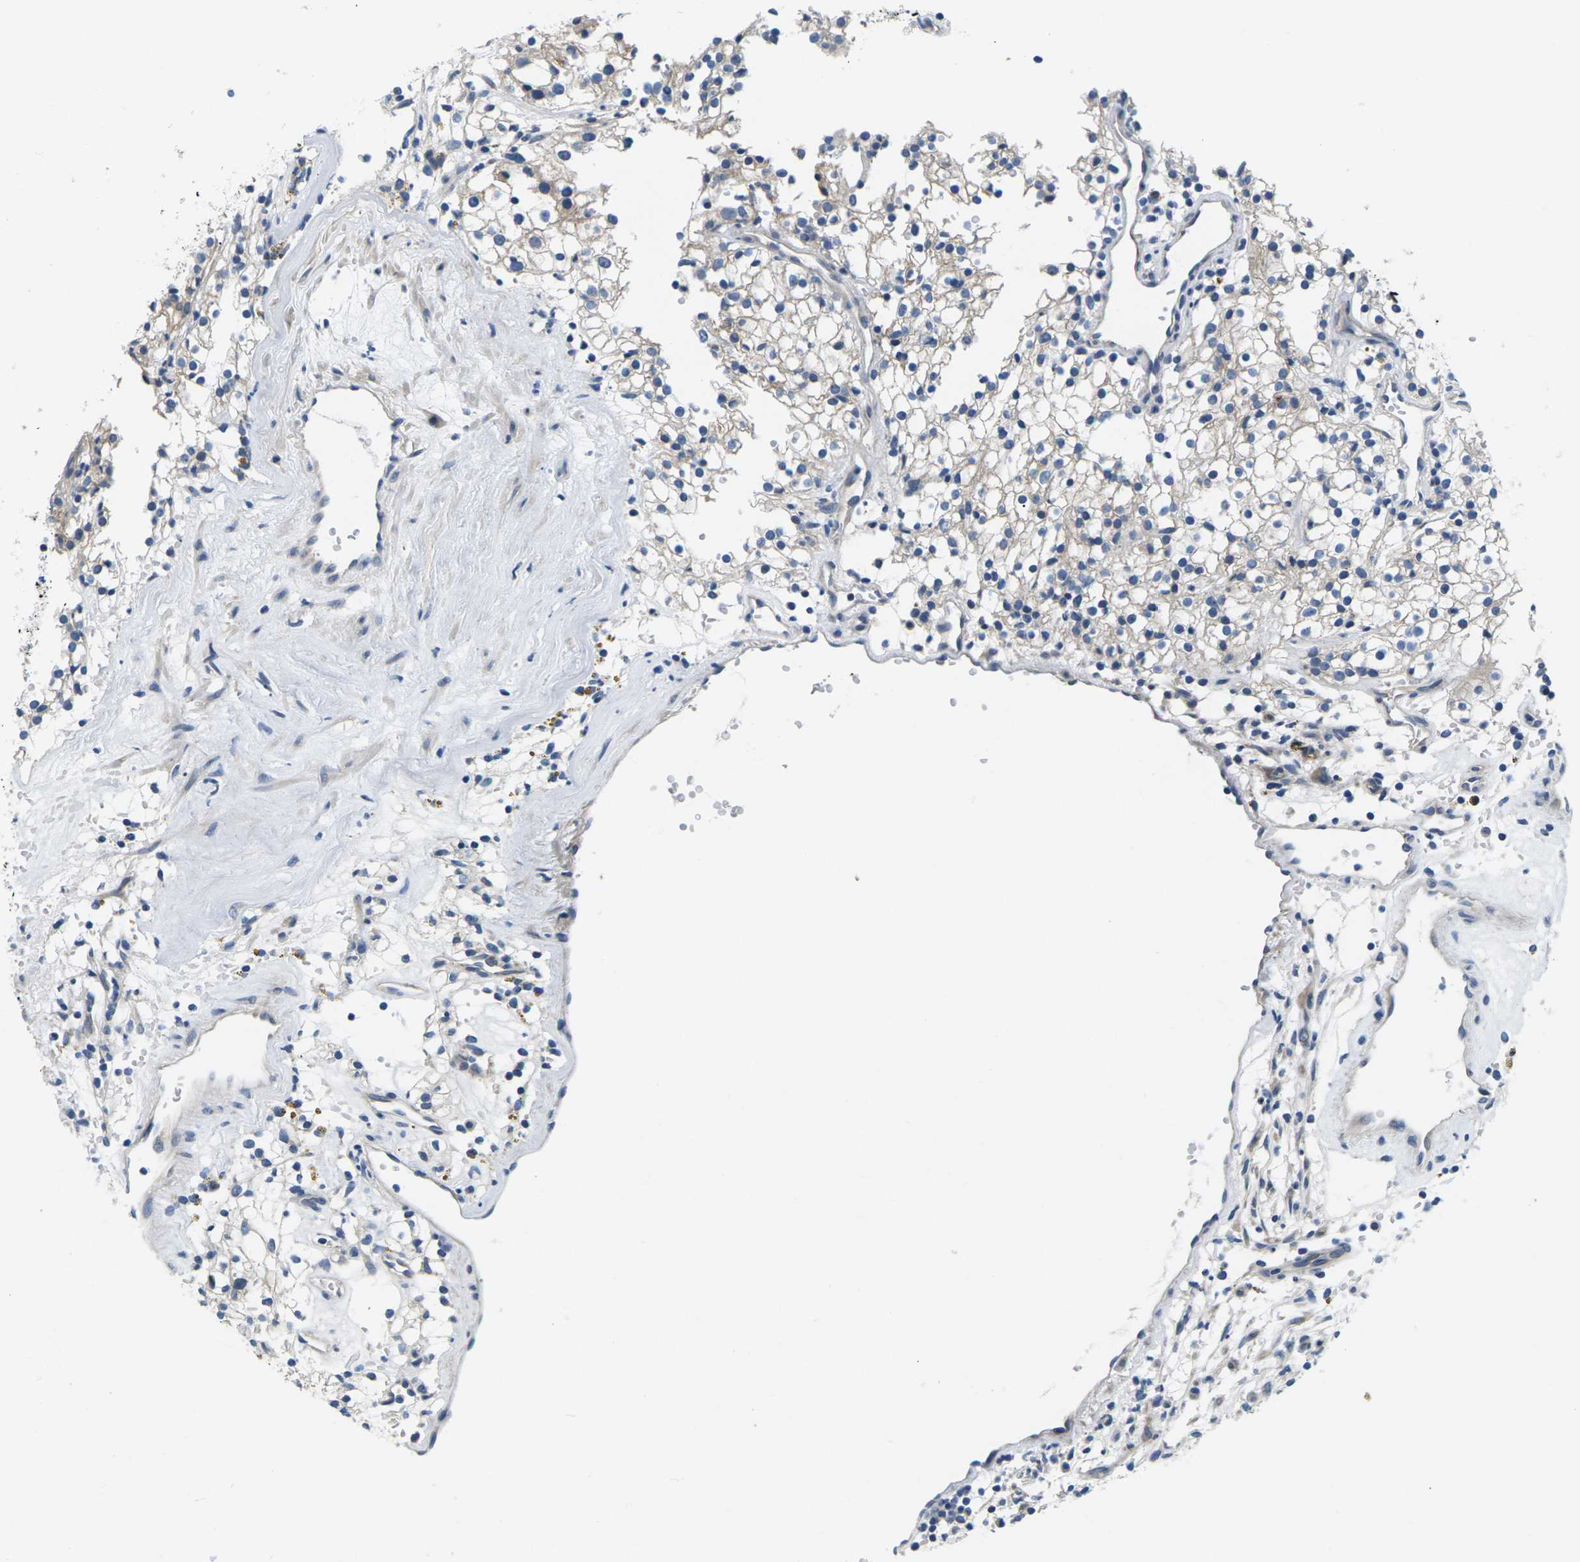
{"staining": {"intensity": "negative", "quantity": "none", "location": "none"}, "tissue": "renal cancer", "cell_type": "Tumor cells", "image_type": "cancer", "snomed": [{"axis": "morphology", "description": "Adenocarcinoma, NOS"}, {"axis": "topography", "description": "Kidney"}], "caption": "A high-resolution micrograph shows IHC staining of renal cancer, which displays no significant positivity in tumor cells.", "gene": "TSPAN2", "patient": {"sex": "male", "age": 59}}